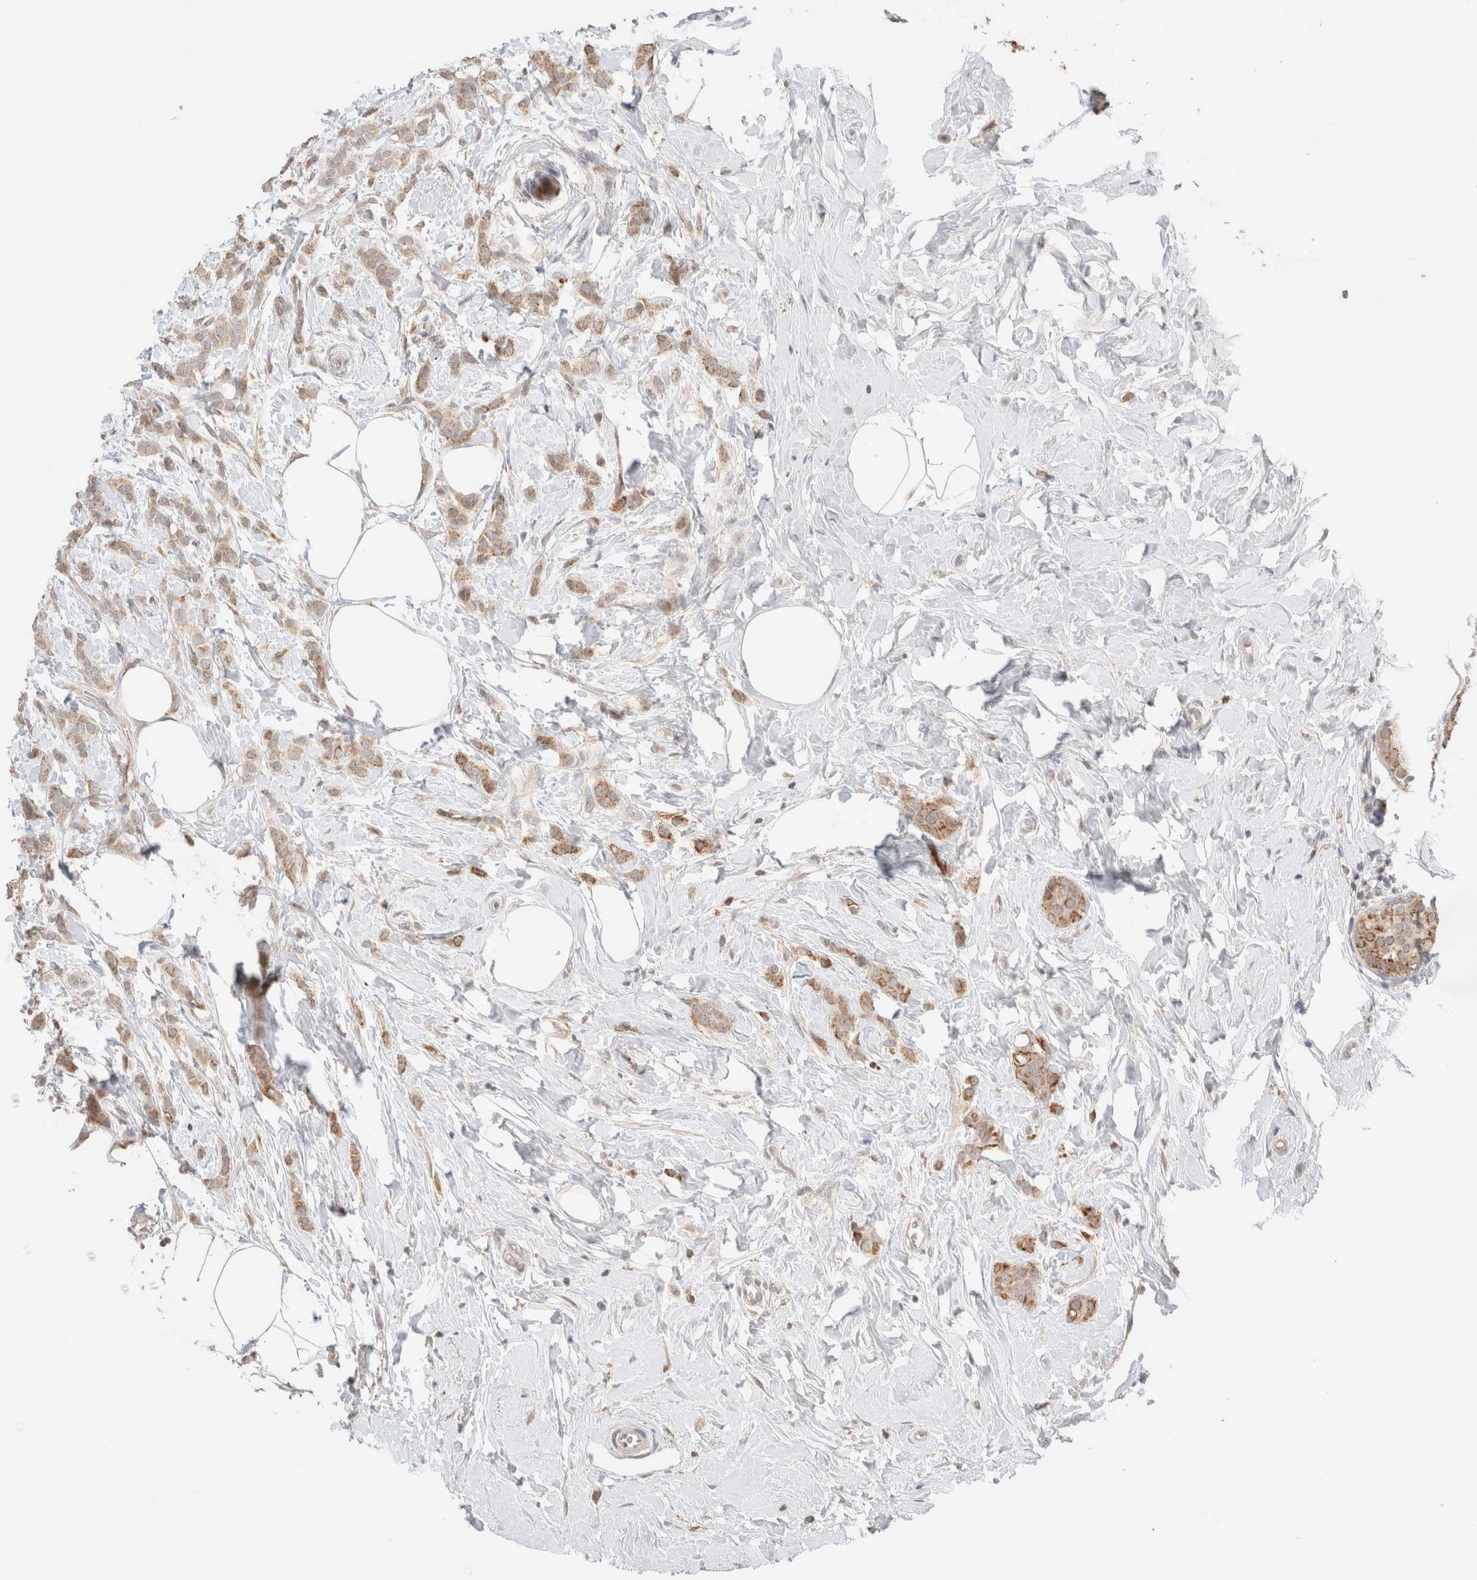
{"staining": {"intensity": "moderate", "quantity": ">75%", "location": "cytoplasmic/membranous"}, "tissue": "breast cancer", "cell_type": "Tumor cells", "image_type": "cancer", "snomed": [{"axis": "morphology", "description": "Lobular carcinoma, in situ"}, {"axis": "morphology", "description": "Lobular carcinoma"}, {"axis": "topography", "description": "Breast"}], "caption": "High-magnification brightfield microscopy of breast cancer (lobular carcinoma) stained with DAB (3,3'-diaminobenzidine) (brown) and counterstained with hematoxylin (blue). tumor cells exhibit moderate cytoplasmic/membranous positivity is seen in about>75% of cells.", "gene": "TRIM41", "patient": {"sex": "female", "age": 41}}